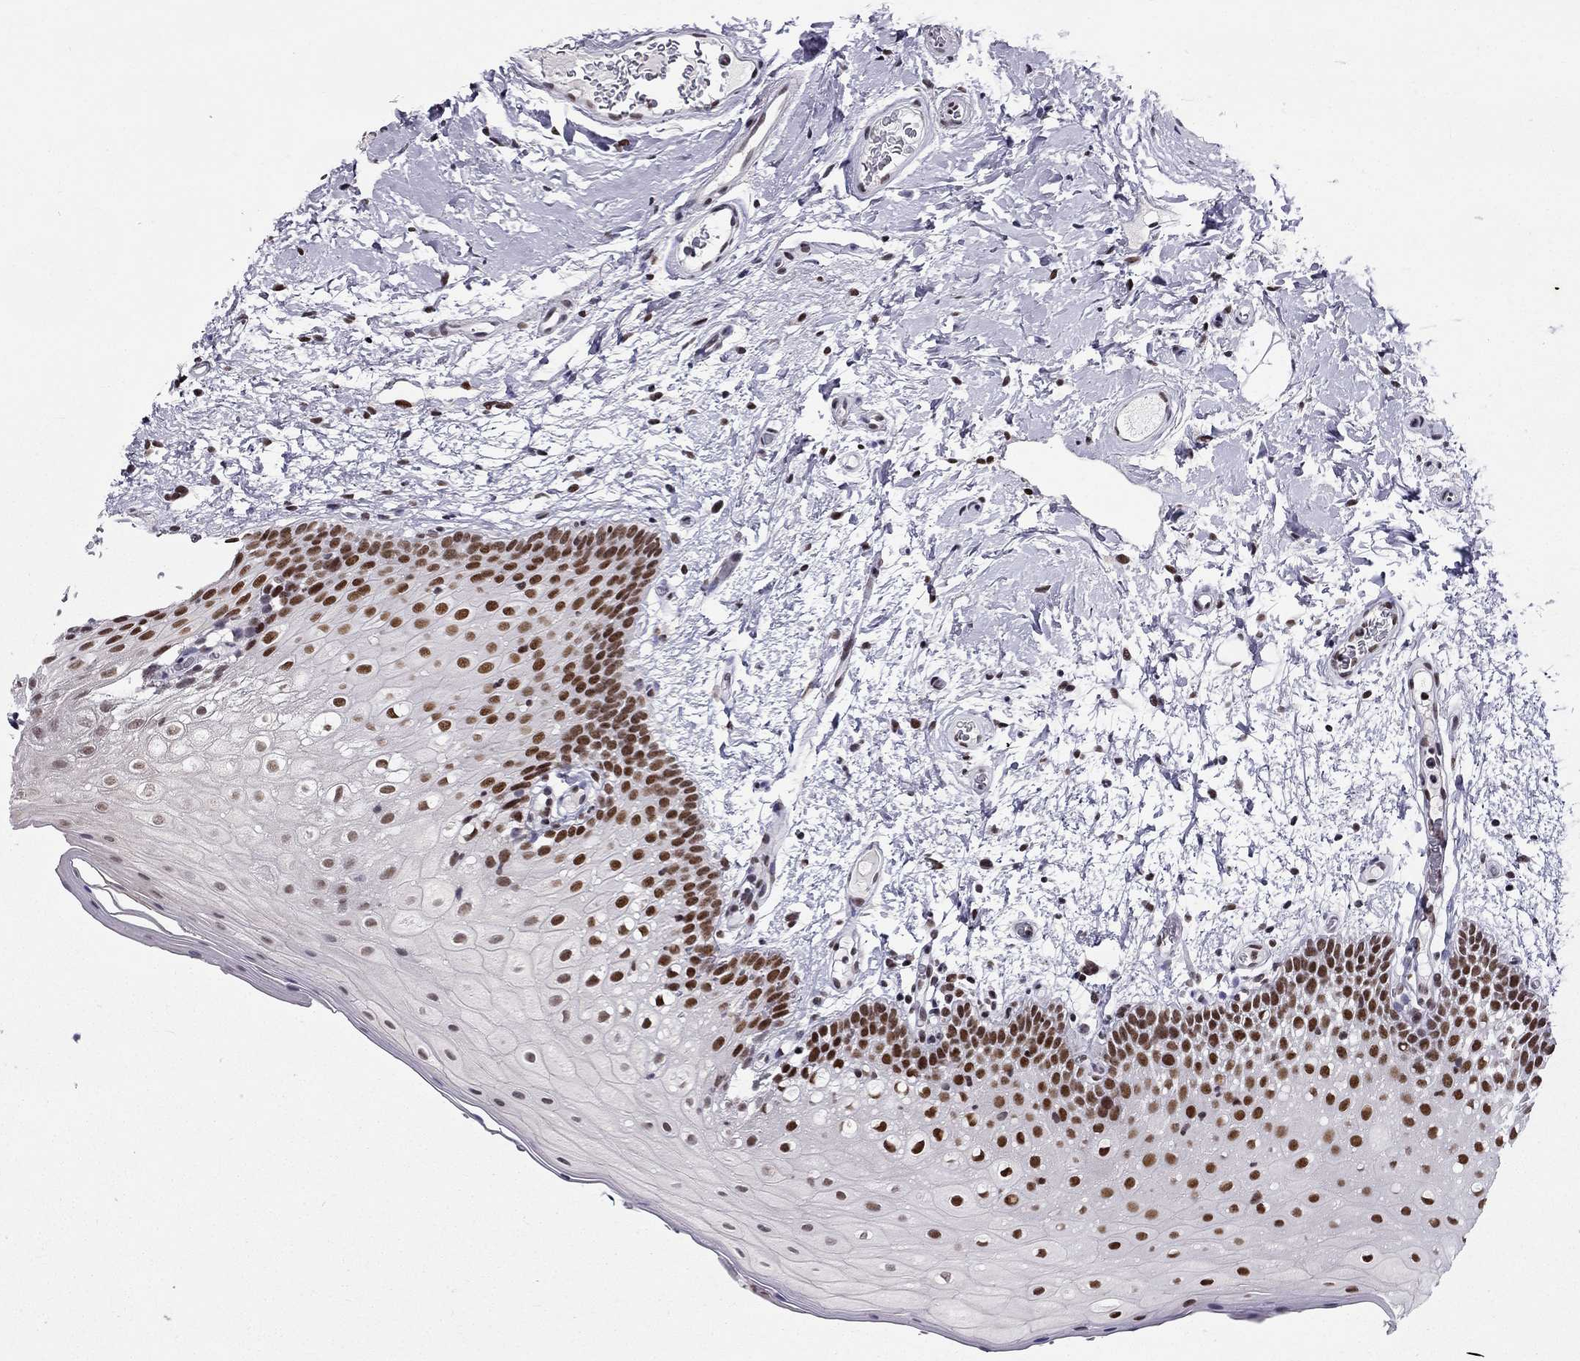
{"staining": {"intensity": "strong", "quantity": ">75%", "location": "nuclear"}, "tissue": "oral mucosa", "cell_type": "Squamous epithelial cells", "image_type": "normal", "snomed": [{"axis": "morphology", "description": "Normal tissue, NOS"}, {"axis": "morphology", "description": "Squamous cell carcinoma, NOS"}, {"axis": "topography", "description": "Oral tissue"}, {"axis": "topography", "description": "Head-Neck"}], "caption": "DAB (3,3'-diaminobenzidine) immunohistochemical staining of normal oral mucosa reveals strong nuclear protein staining in approximately >75% of squamous epithelial cells.", "gene": "ZNF420", "patient": {"sex": "male", "age": 69}}